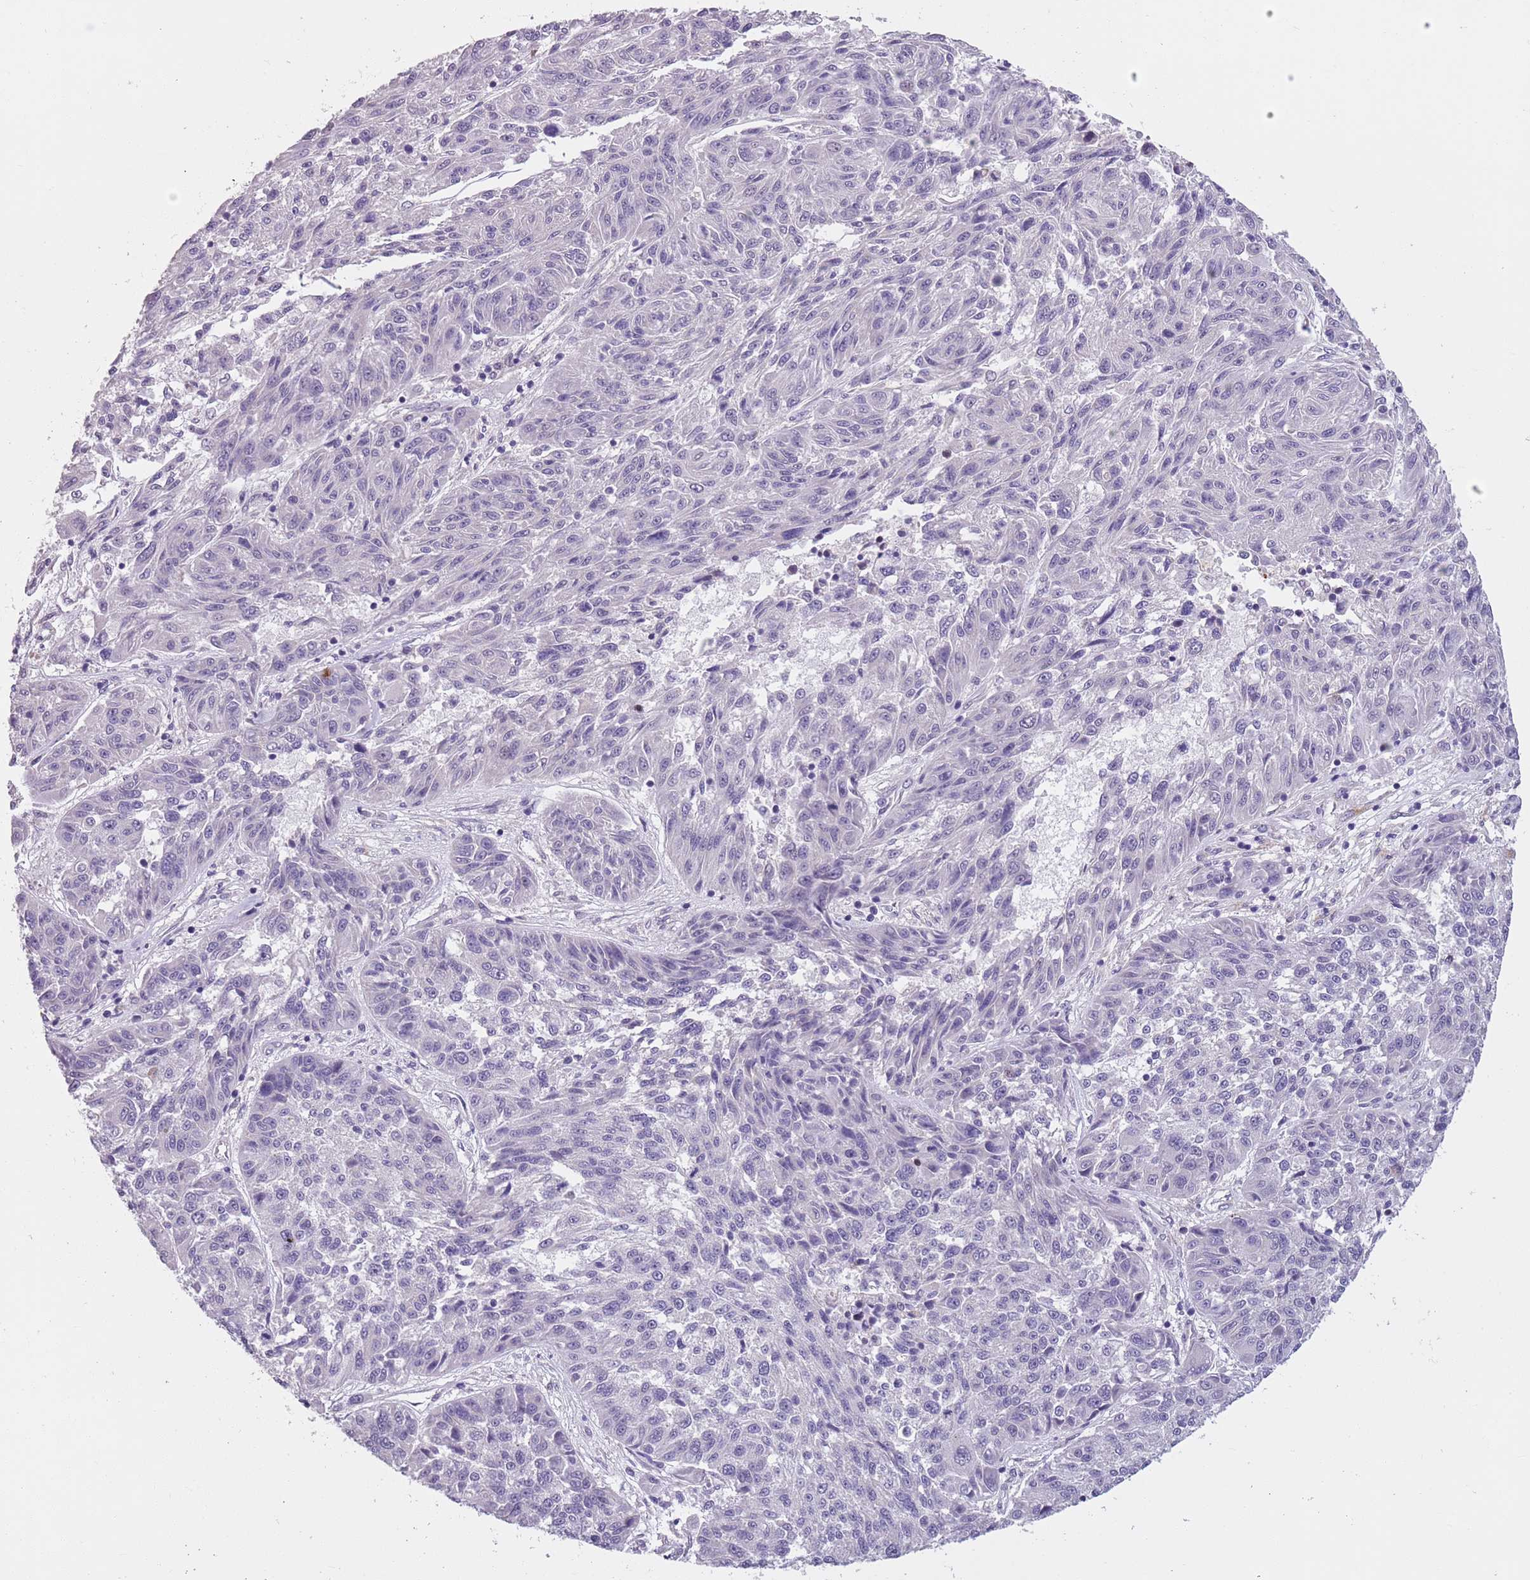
{"staining": {"intensity": "negative", "quantity": "none", "location": "none"}, "tissue": "melanoma", "cell_type": "Tumor cells", "image_type": "cancer", "snomed": [{"axis": "morphology", "description": "Malignant melanoma, NOS"}, {"axis": "topography", "description": "Skin"}], "caption": "Histopathology image shows no protein expression in tumor cells of malignant melanoma tissue. (DAB immunohistochemistry (IHC) with hematoxylin counter stain).", "gene": "ADCY7", "patient": {"sex": "male", "age": 53}}